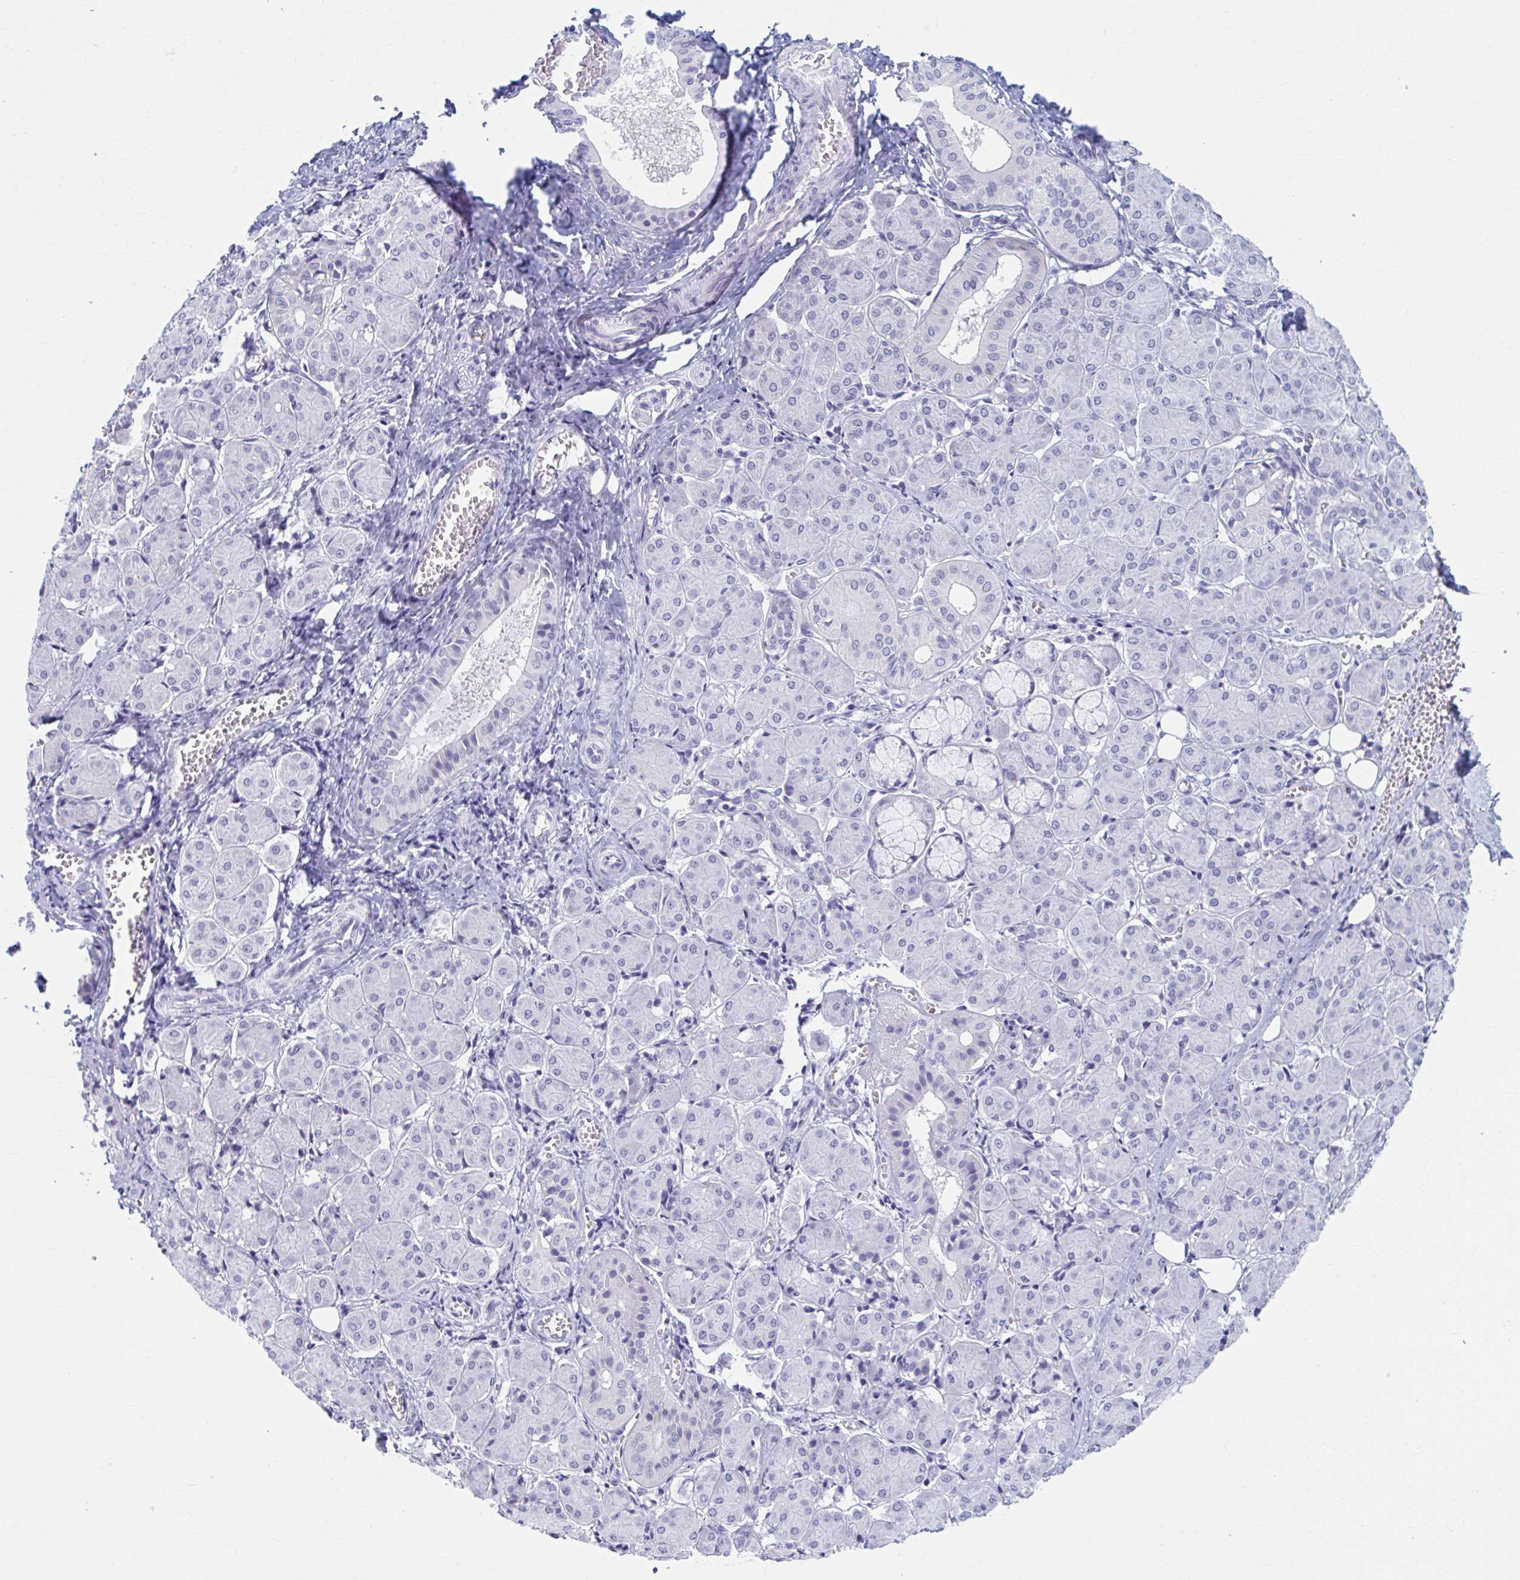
{"staining": {"intensity": "negative", "quantity": "none", "location": "none"}, "tissue": "salivary gland", "cell_type": "Glandular cells", "image_type": "normal", "snomed": [{"axis": "morphology", "description": "Normal tissue, NOS"}, {"axis": "morphology", "description": "Inflammation, NOS"}, {"axis": "topography", "description": "Lymph node"}, {"axis": "topography", "description": "Salivary gland"}], "caption": "Benign salivary gland was stained to show a protein in brown. There is no significant positivity in glandular cells.", "gene": "CCDC105", "patient": {"sex": "male", "age": 3}}